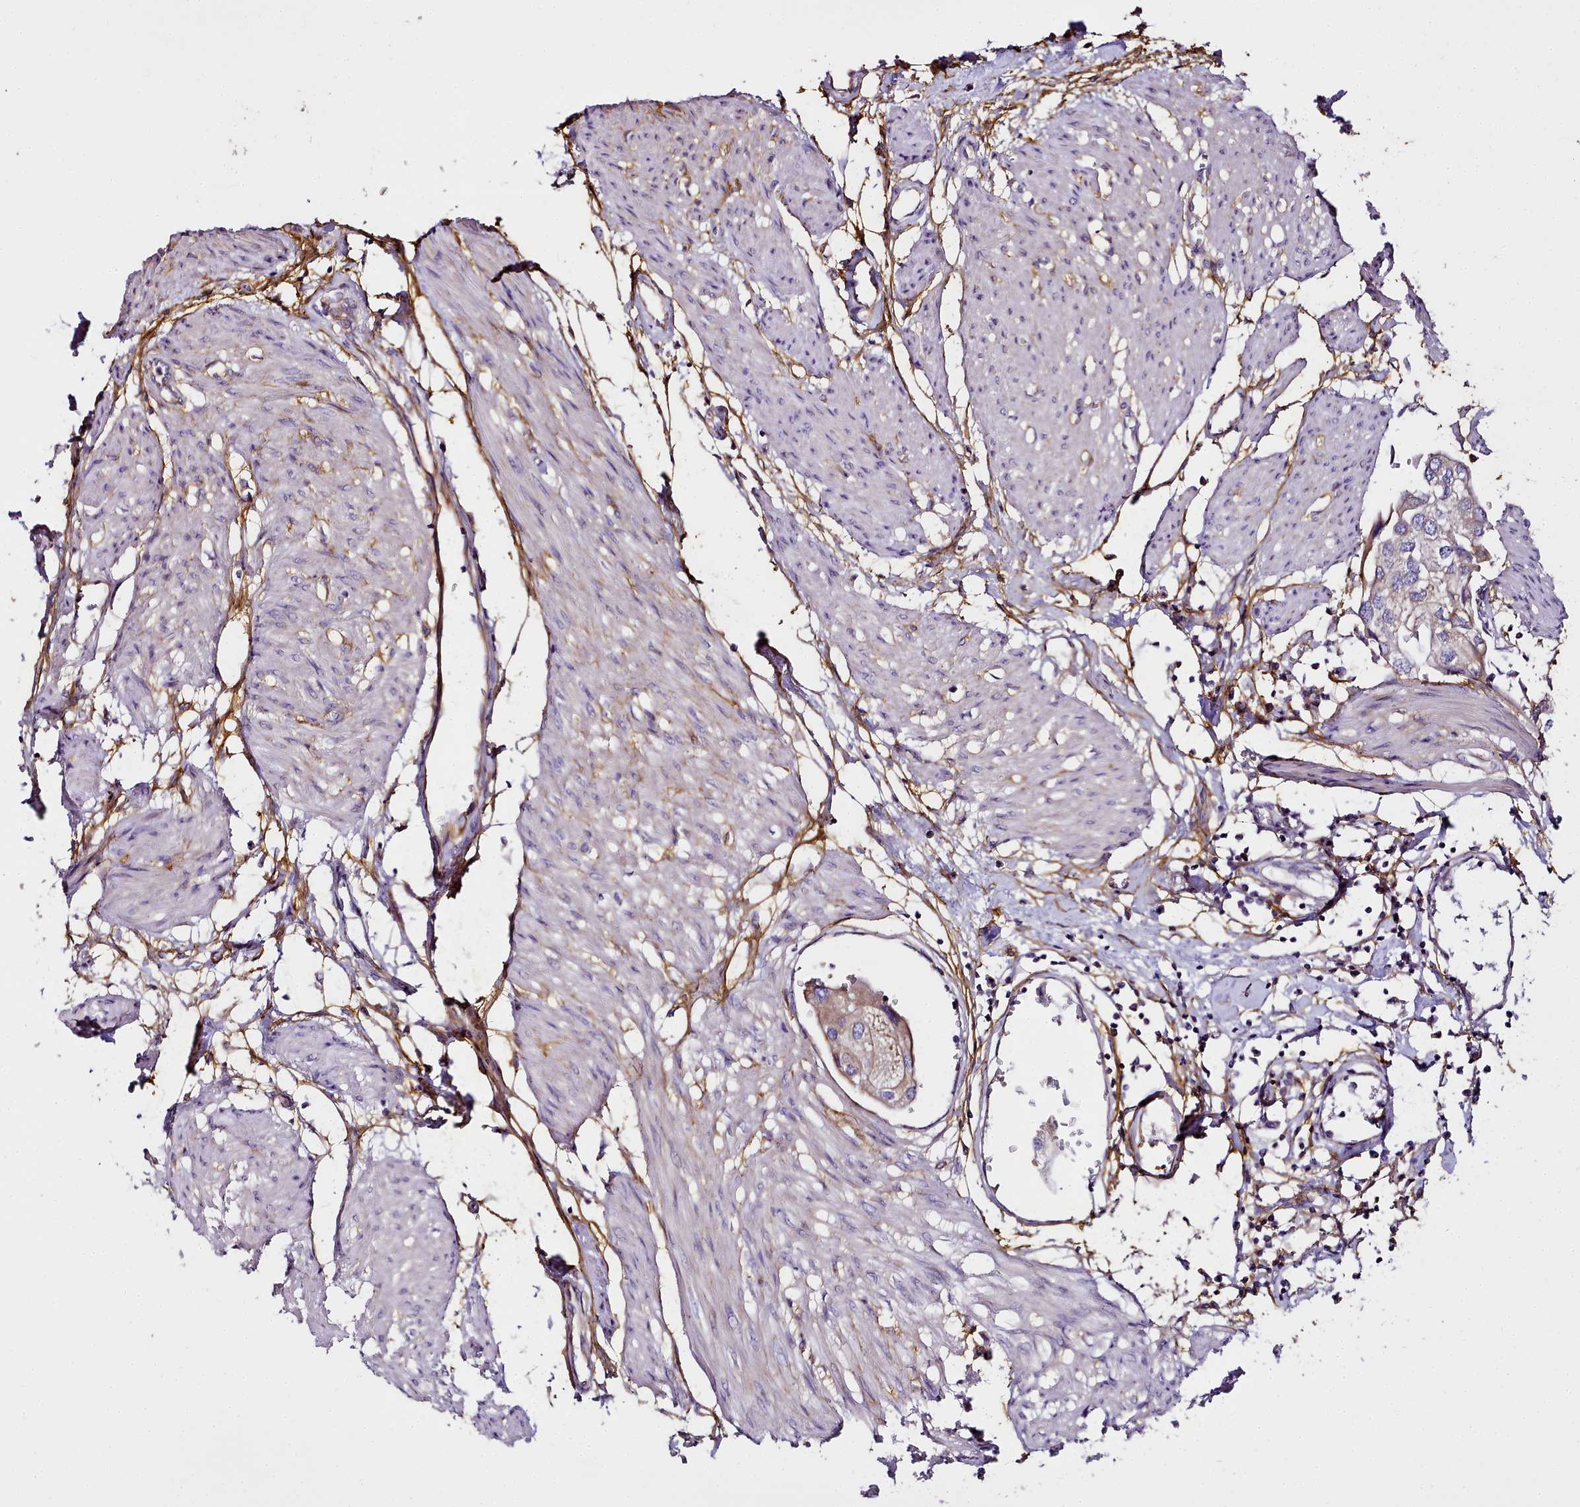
{"staining": {"intensity": "moderate", "quantity": "<25%", "location": "cytoplasmic/membranous"}, "tissue": "urothelial cancer", "cell_type": "Tumor cells", "image_type": "cancer", "snomed": [{"axis": "morphology", "description": "Urothelial carcinoma, High grade"}, {"axis": "topography", "description": "Urinary bladder"}], "caption": "Urothelial carcinoma (high-grade) stained for a protein (brown) displays moderate cytoplasmic/membranous positive staining in about <25% of tumor cells.", "gene": "NBPF1", "patient": {"sex": "male", "age": 64}}